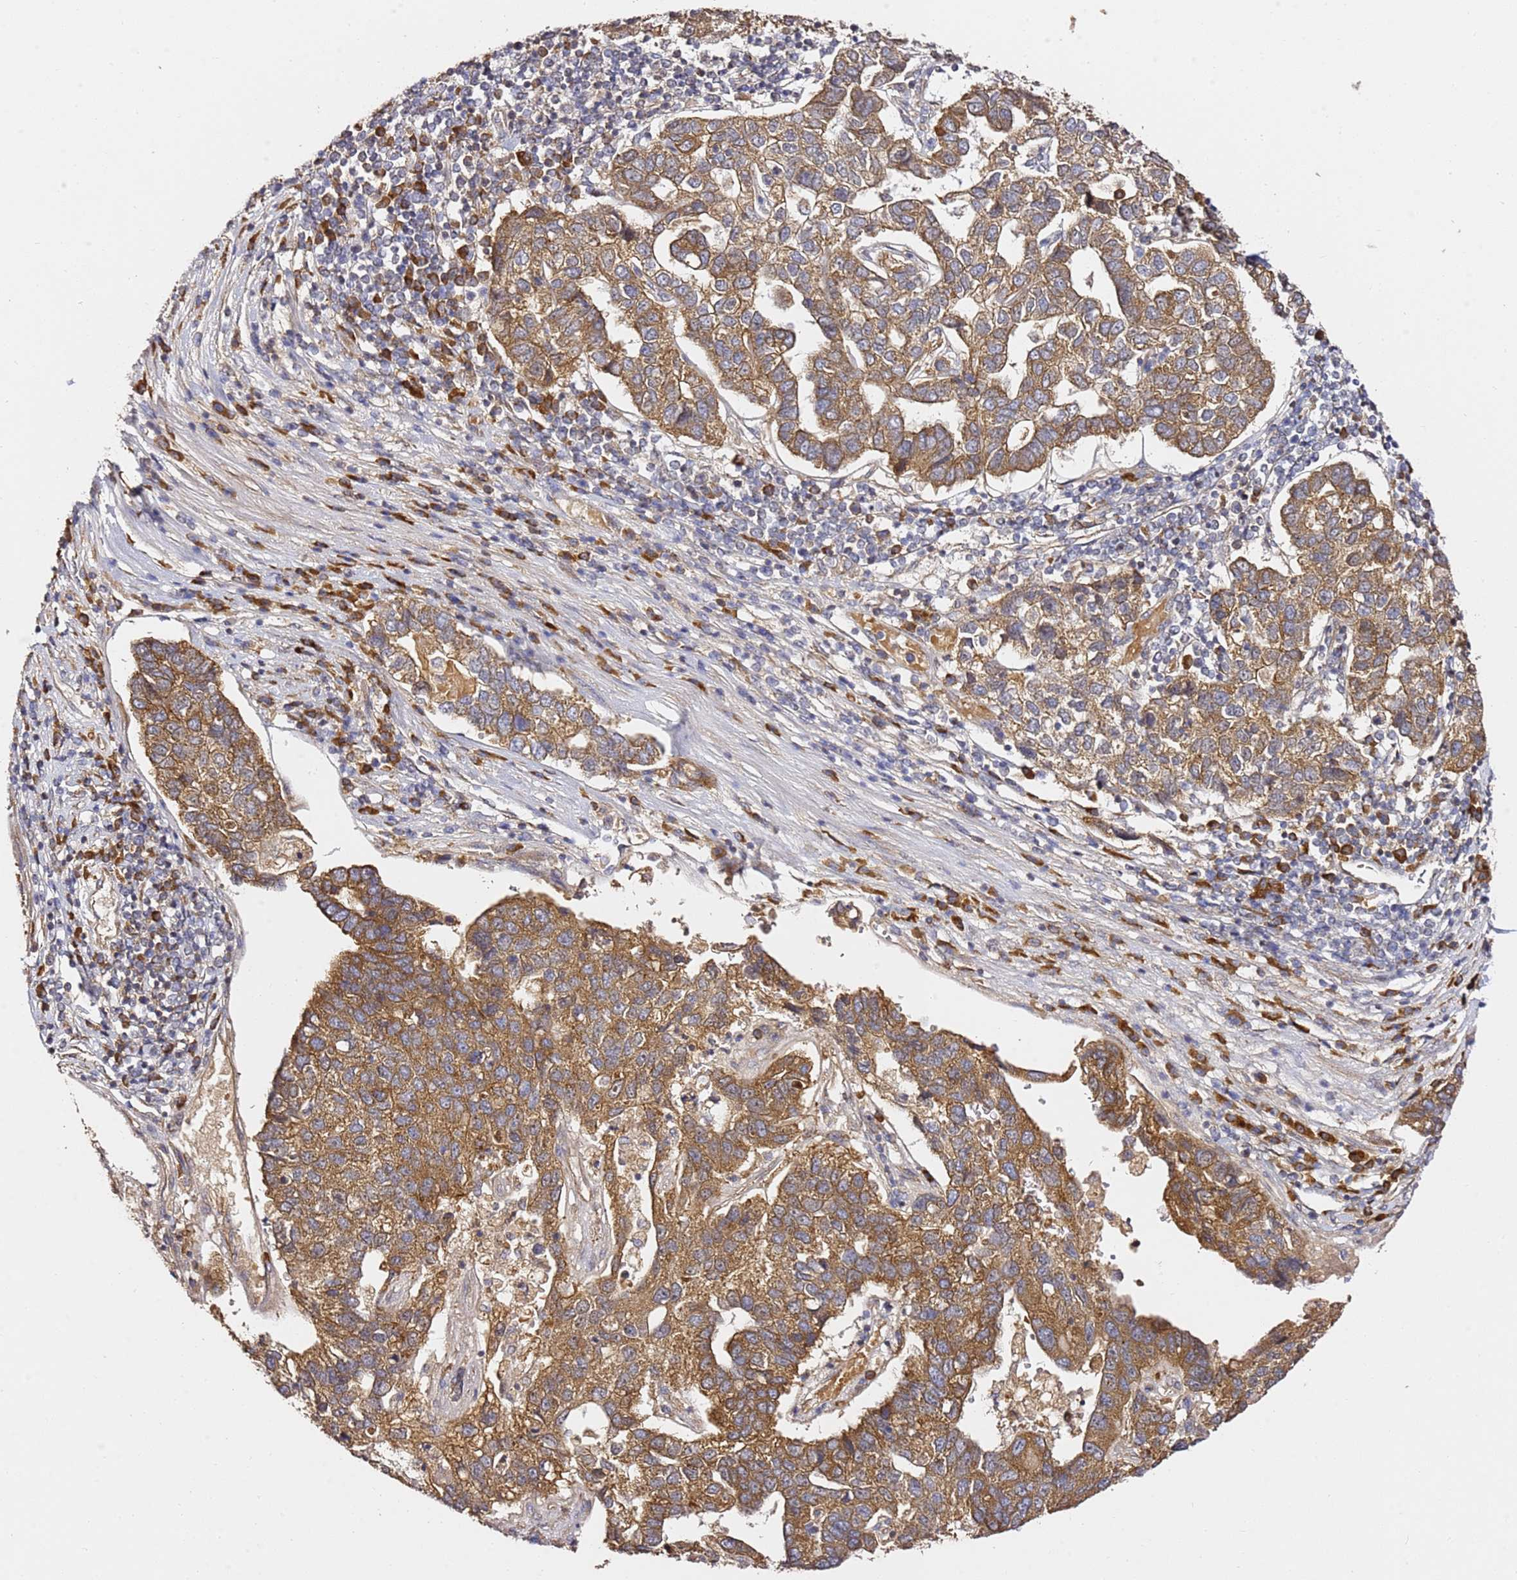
{"staining": {"intensity": "moderate", "quantity": ">75%", "location": "cytoplasmic/membranous"}, "tissue": "pancreatic cancer", "cell_type": "Tumor cells", "image_type": "cancer", "snomed": [{"axis": "morphology", "description": "Adenocarcinoma, NOS"}, {"axis": "topography", "description": "Pancreas"}], "caption": "There is medium levels of moderate cytoplasmic/membranous expression in tumor cells of pancreatic adenocarcinoma, as demonstrated by immunohistochemical staining (brown color).", "gene": "OSBPL2", "patient": {"sex": "female", "age": 61}}